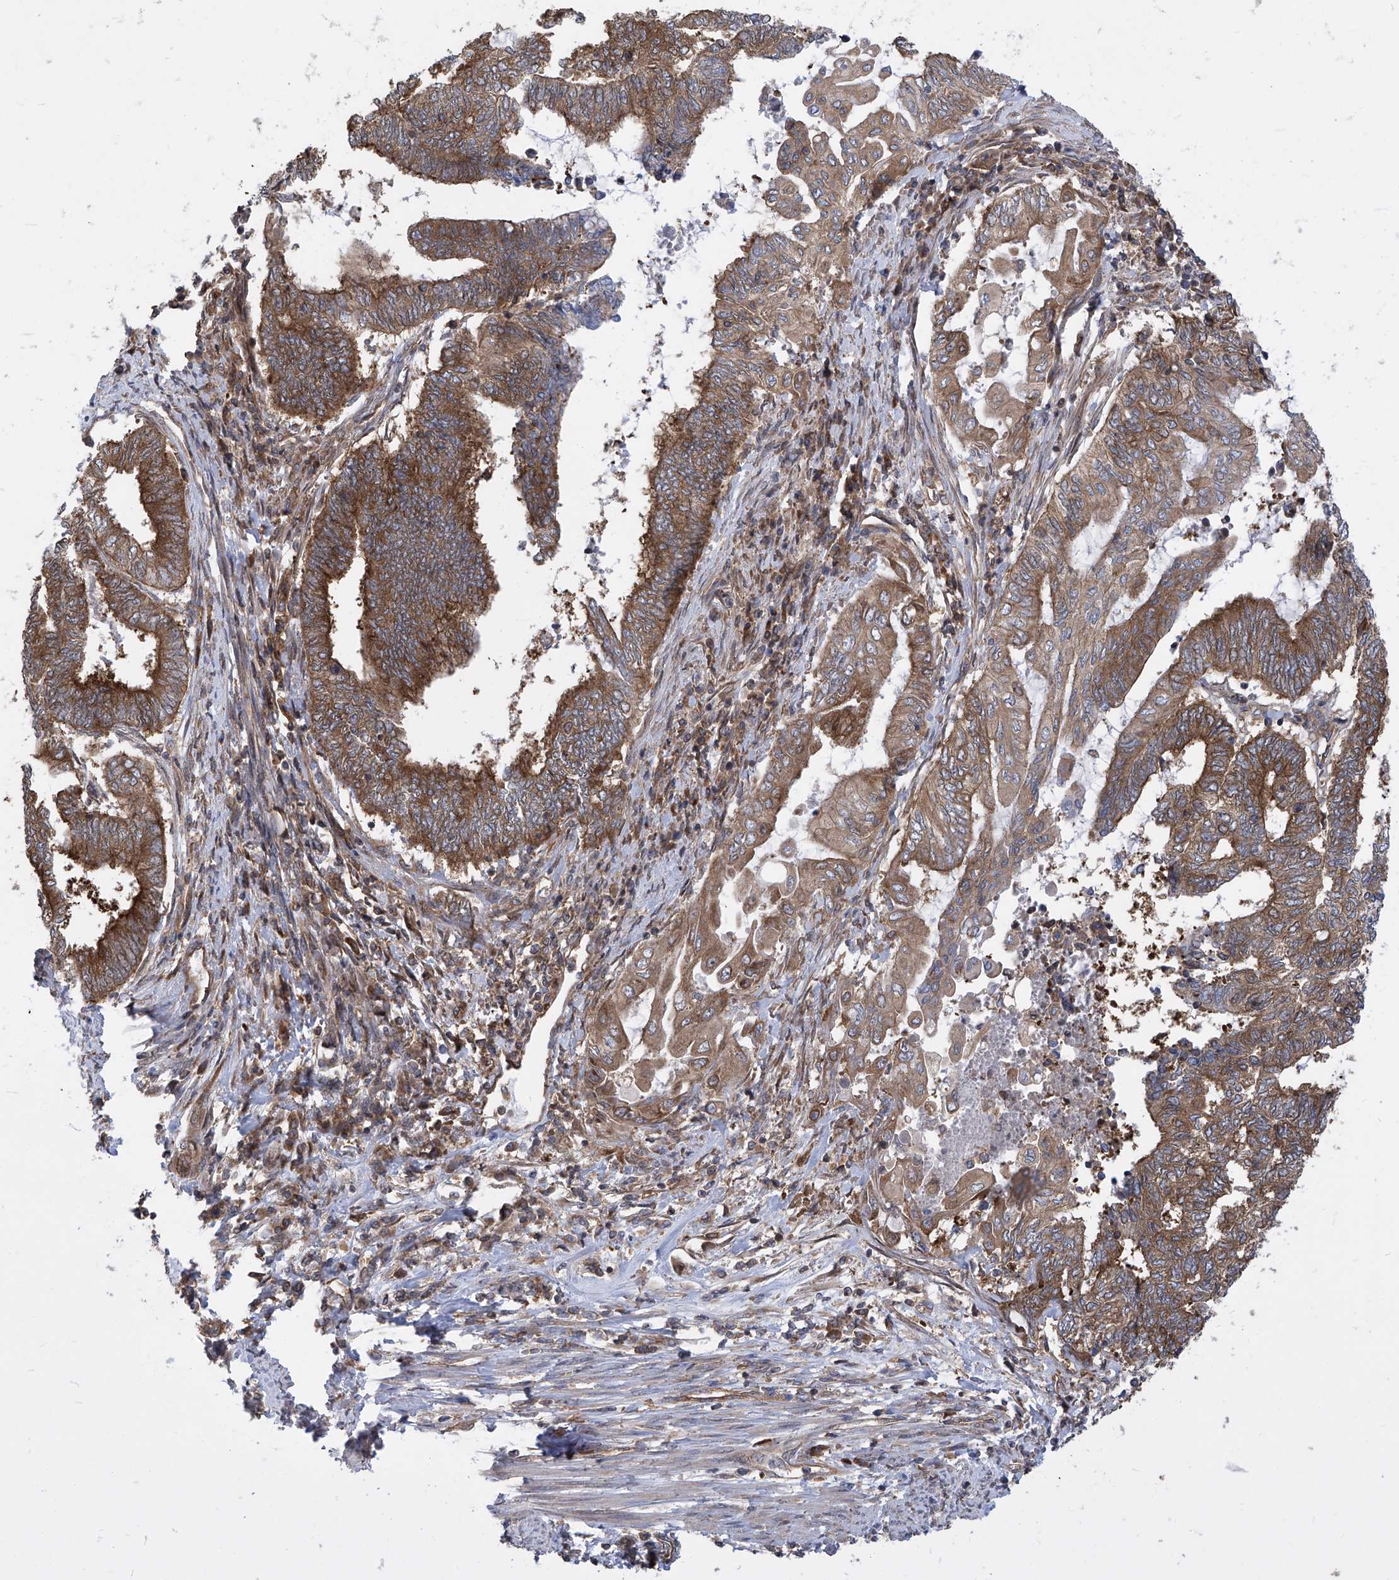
{"staining": {"intensity": "strong", "quantity": ">75%", "location": "cytoplasmic/membranous"}, "tissue": "endometrial cancer", "cell_type": "Tumor cells", "image_type": "cancer", "snomed": [{"axis": "morphology", "description": "Adenocarcinoma, NOS"}, {"axis": "topography", "description": "Uterus"}, {"axis": "topography", "description": "Endometrium"}], "caption": "Endometrial adenocarcinoma stained with a protein marker exhibits strong staining in tumor cells.", "gene": "EIF3M", "patient": {"sex": "female", "age": 70}}